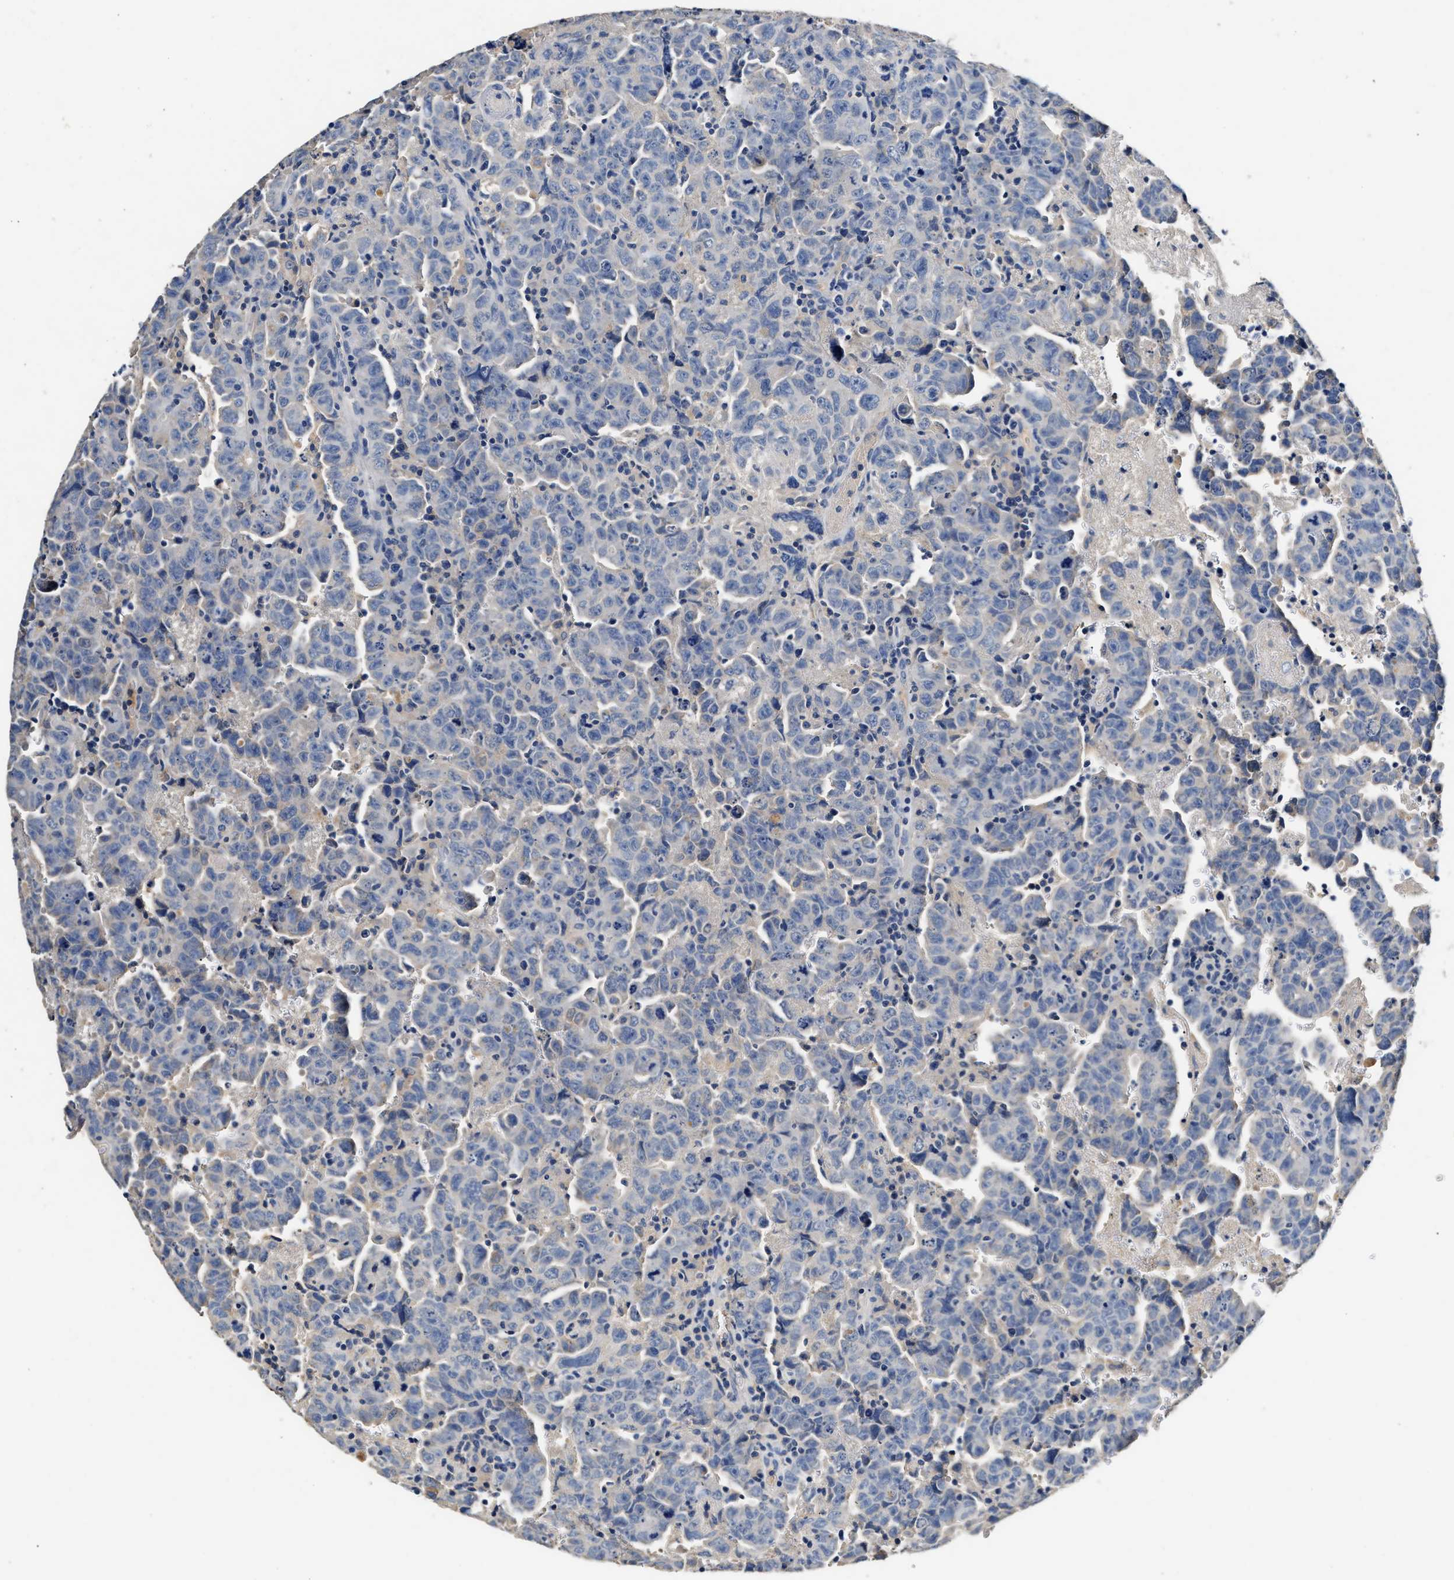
{"staining": {"intensity": "negative", "quantity": "none", "location": "none"}, "tissue": "testis cancer", "cell_type": "Tumor cells", "image_type": "cancer", "snomed": [{"axis": "morphology", "description": "Carcinoma, Embryonal, NOS"}, {"axis": "topography", "description": "Testis"}], "caption": "An IHC histopathology image of testis cancer is shown. There is no staining in tumor cells of testis cancer. Brightfield microscopy of immunohistochemistry stained with DAB (3,3'-diaminobenzidine) (brown) and hematoxylin (blue), captured at high magnification.", "gene": "SLCO2B1", "patient": {"sex": "male", "age": 28}}